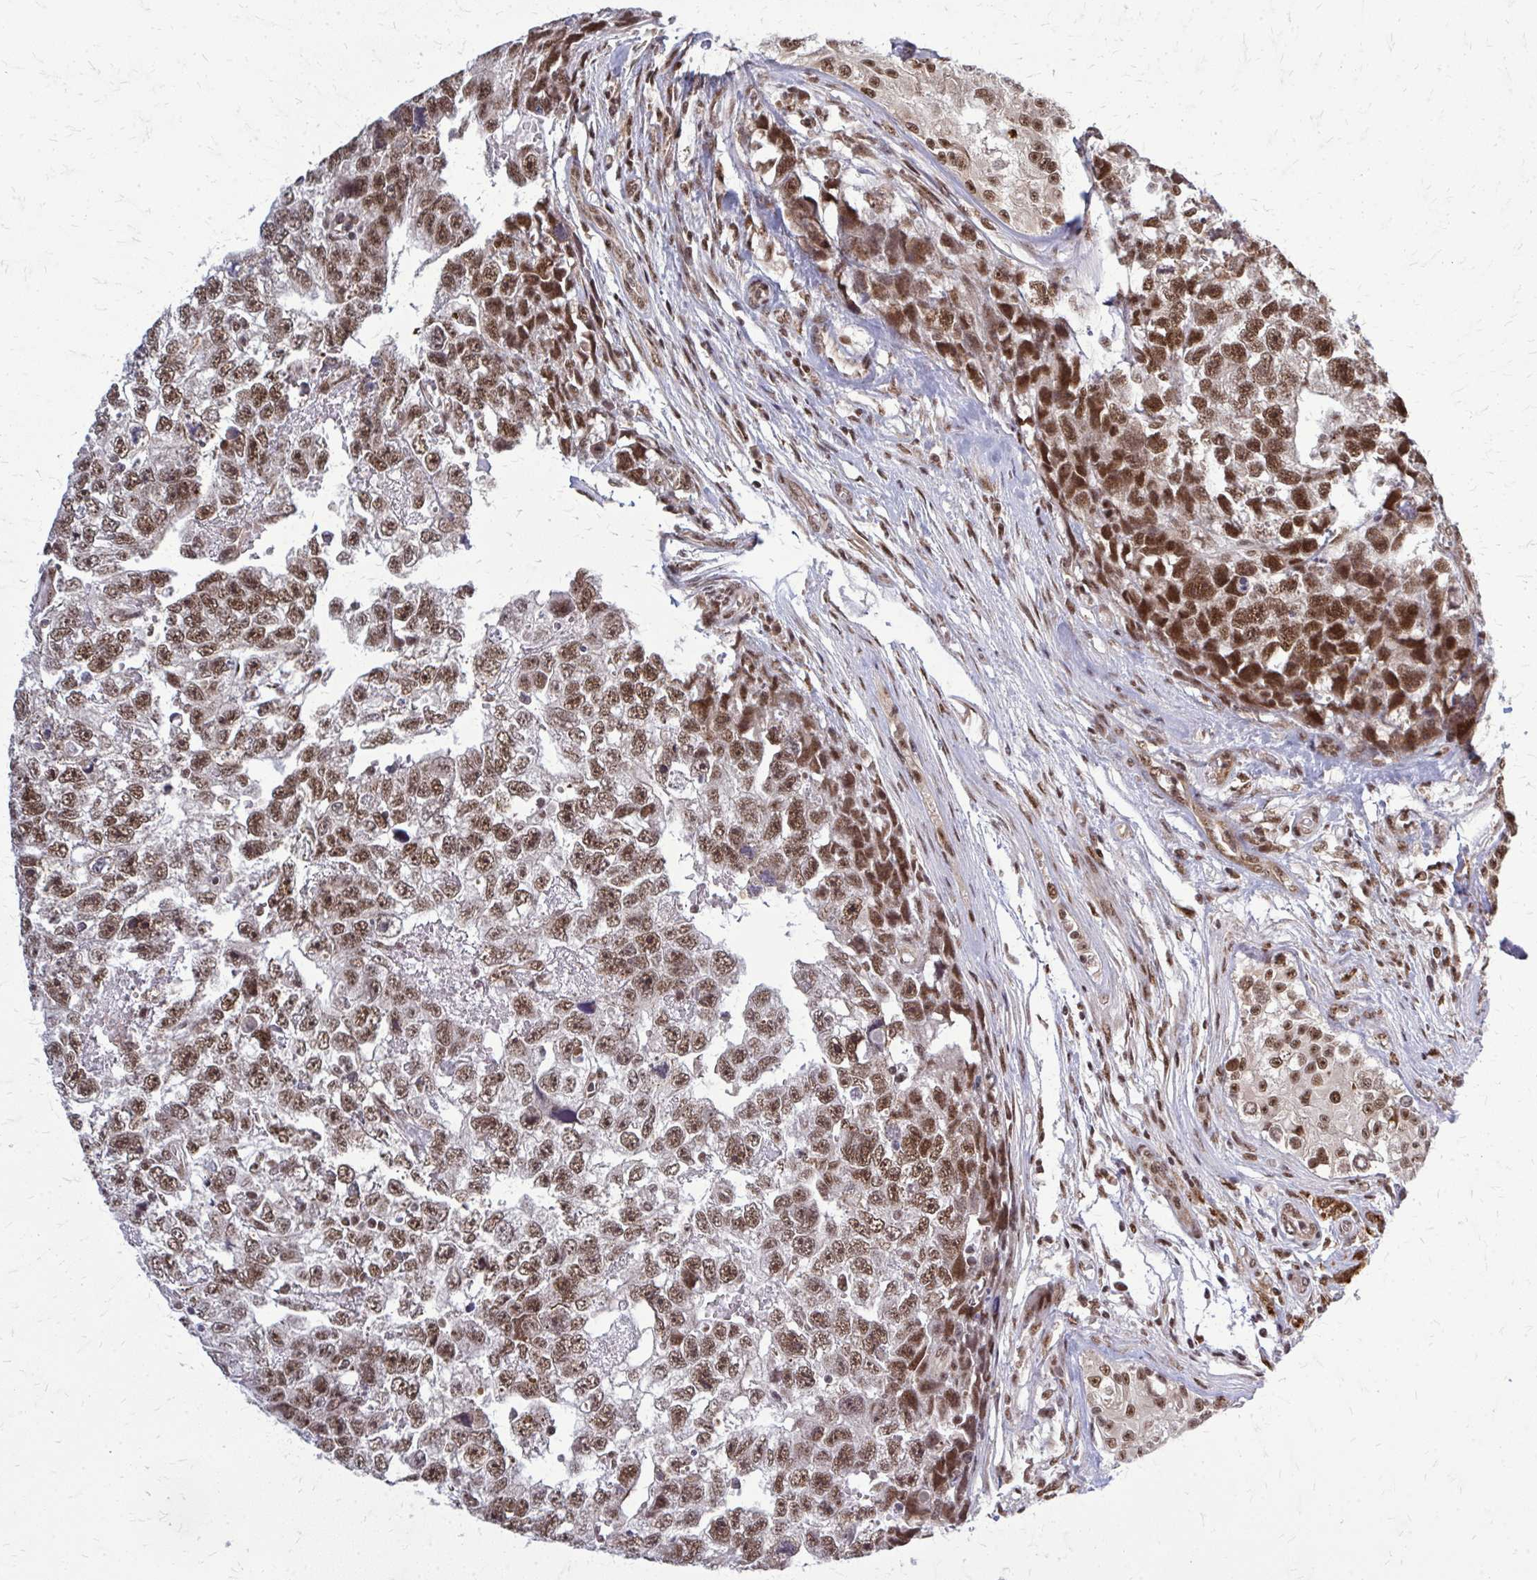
{"staining": {"intensity": "moderate", "quantity": ">75%", "location": "nuclear"}, "tissue": "testis cancer", "cell_type": "Tumor cells", "image_type": "cancer", "snomed": [{"axis": "morphology", "description": "Carcinoma, Embryonal, NOS"}, {"axis": "topography", "description": "Testis"}], "caption": "Tumor cells show moderate nuclear staining in approximately >75% of cells in testis embryonal carcinoma. The protein is stained brown, and the nuclei are stained in blue (DAB (3,3'-diaminobenzidine) IHC with brightfield microscopy, high magnification).", "gene": "HDAC3", "patient": {"sex": "male", "age": 22}}